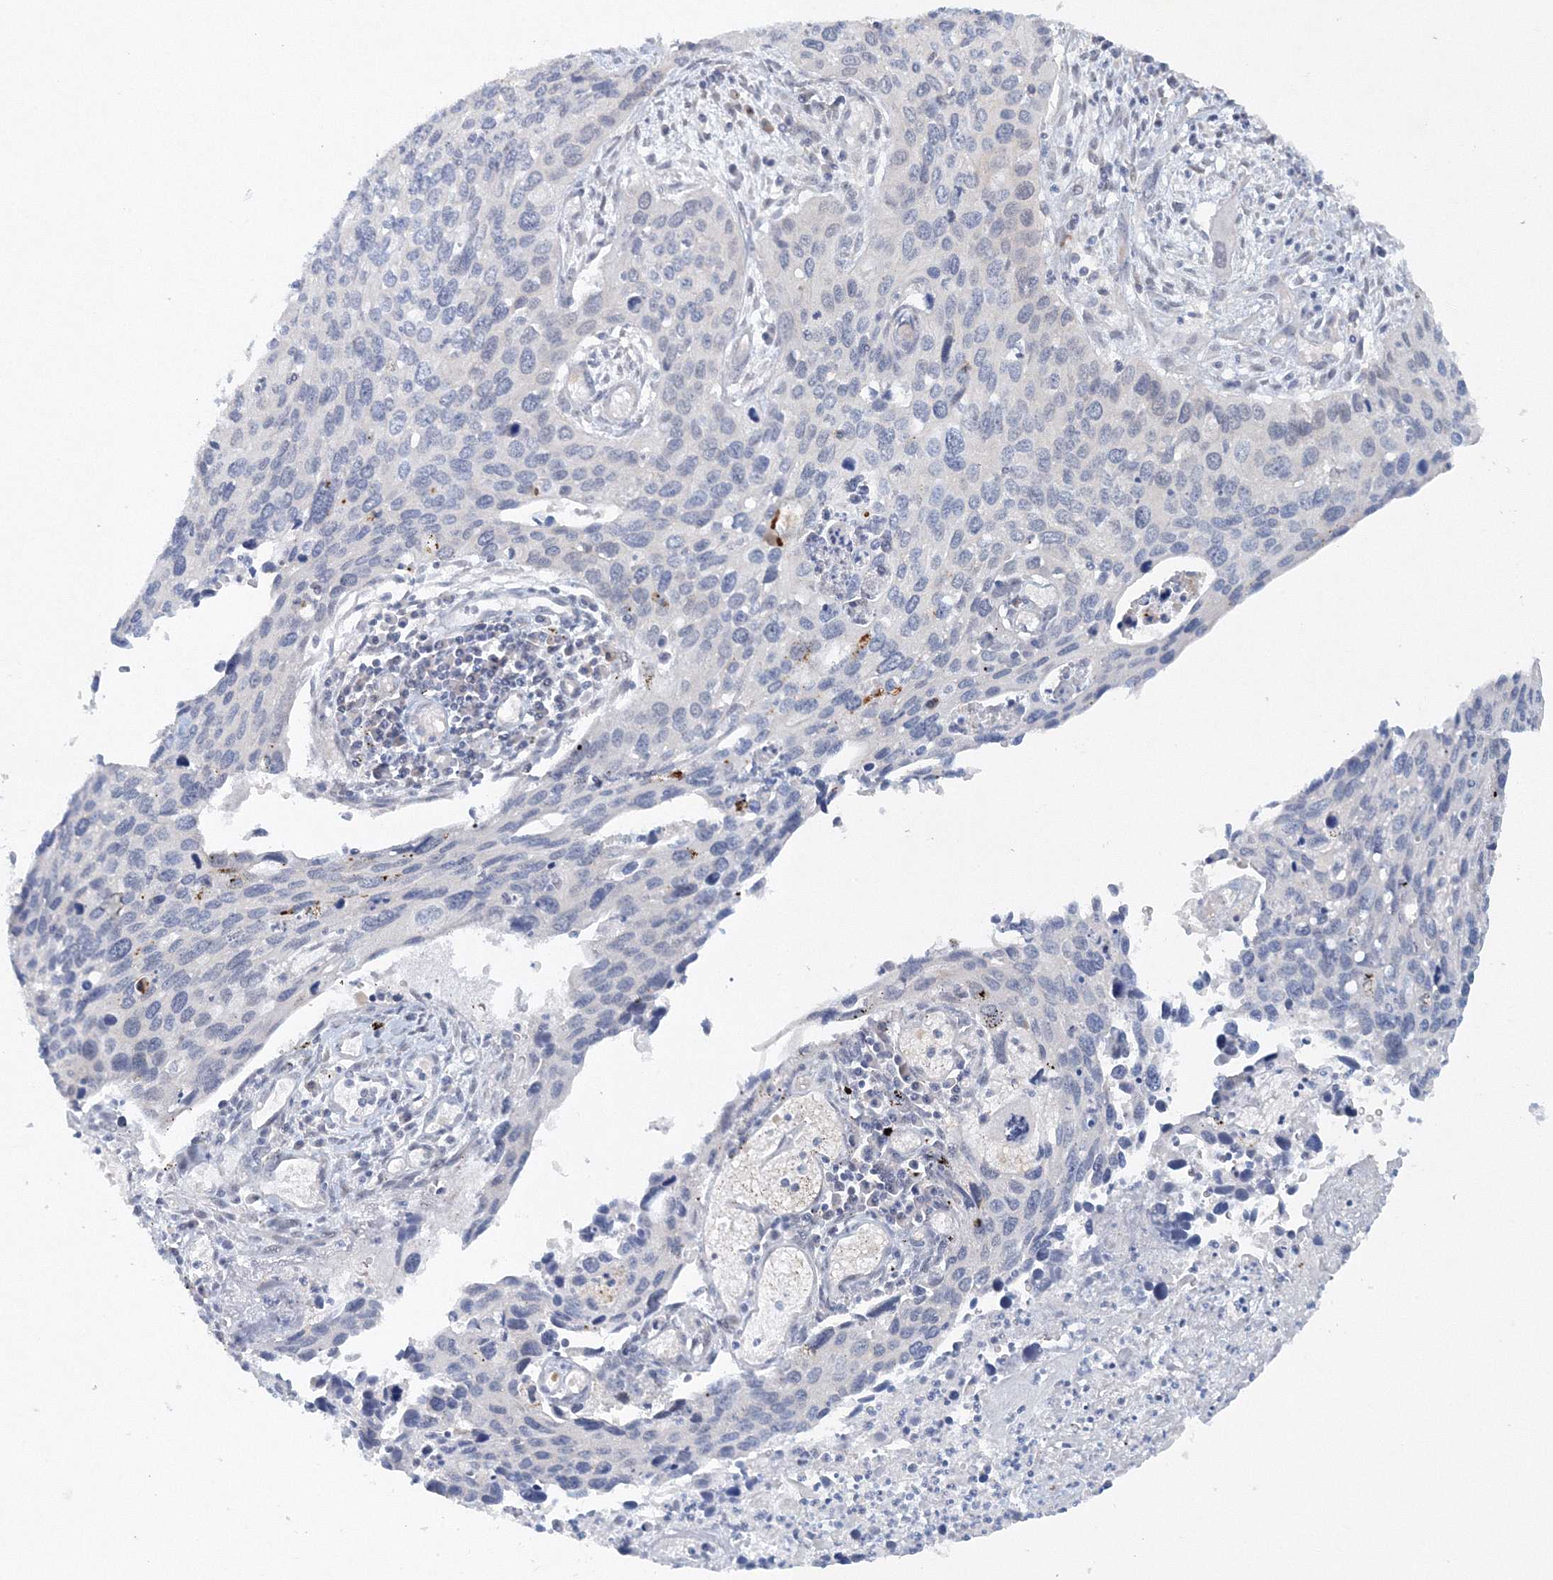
{"staining": {"intensity": "negative", "quantity": "none", "location": "none"}, "tissue": "cervical cancer", "cell_type": "Tumor cells", "image_type": "cancer", "snomed": [{"axis": "morphology", "description": "Squamous cell carcinoma, NOS"}, {"axis": "topography", "description": "Cervix"}], "caption": "Immunohistochemical staining of cervical cancer (squamous cell carcinoma) exhibits no significant positivity in tumor cells.", "gene": "SH3BP5", "patient": {"sex": "female", "age": 55}}